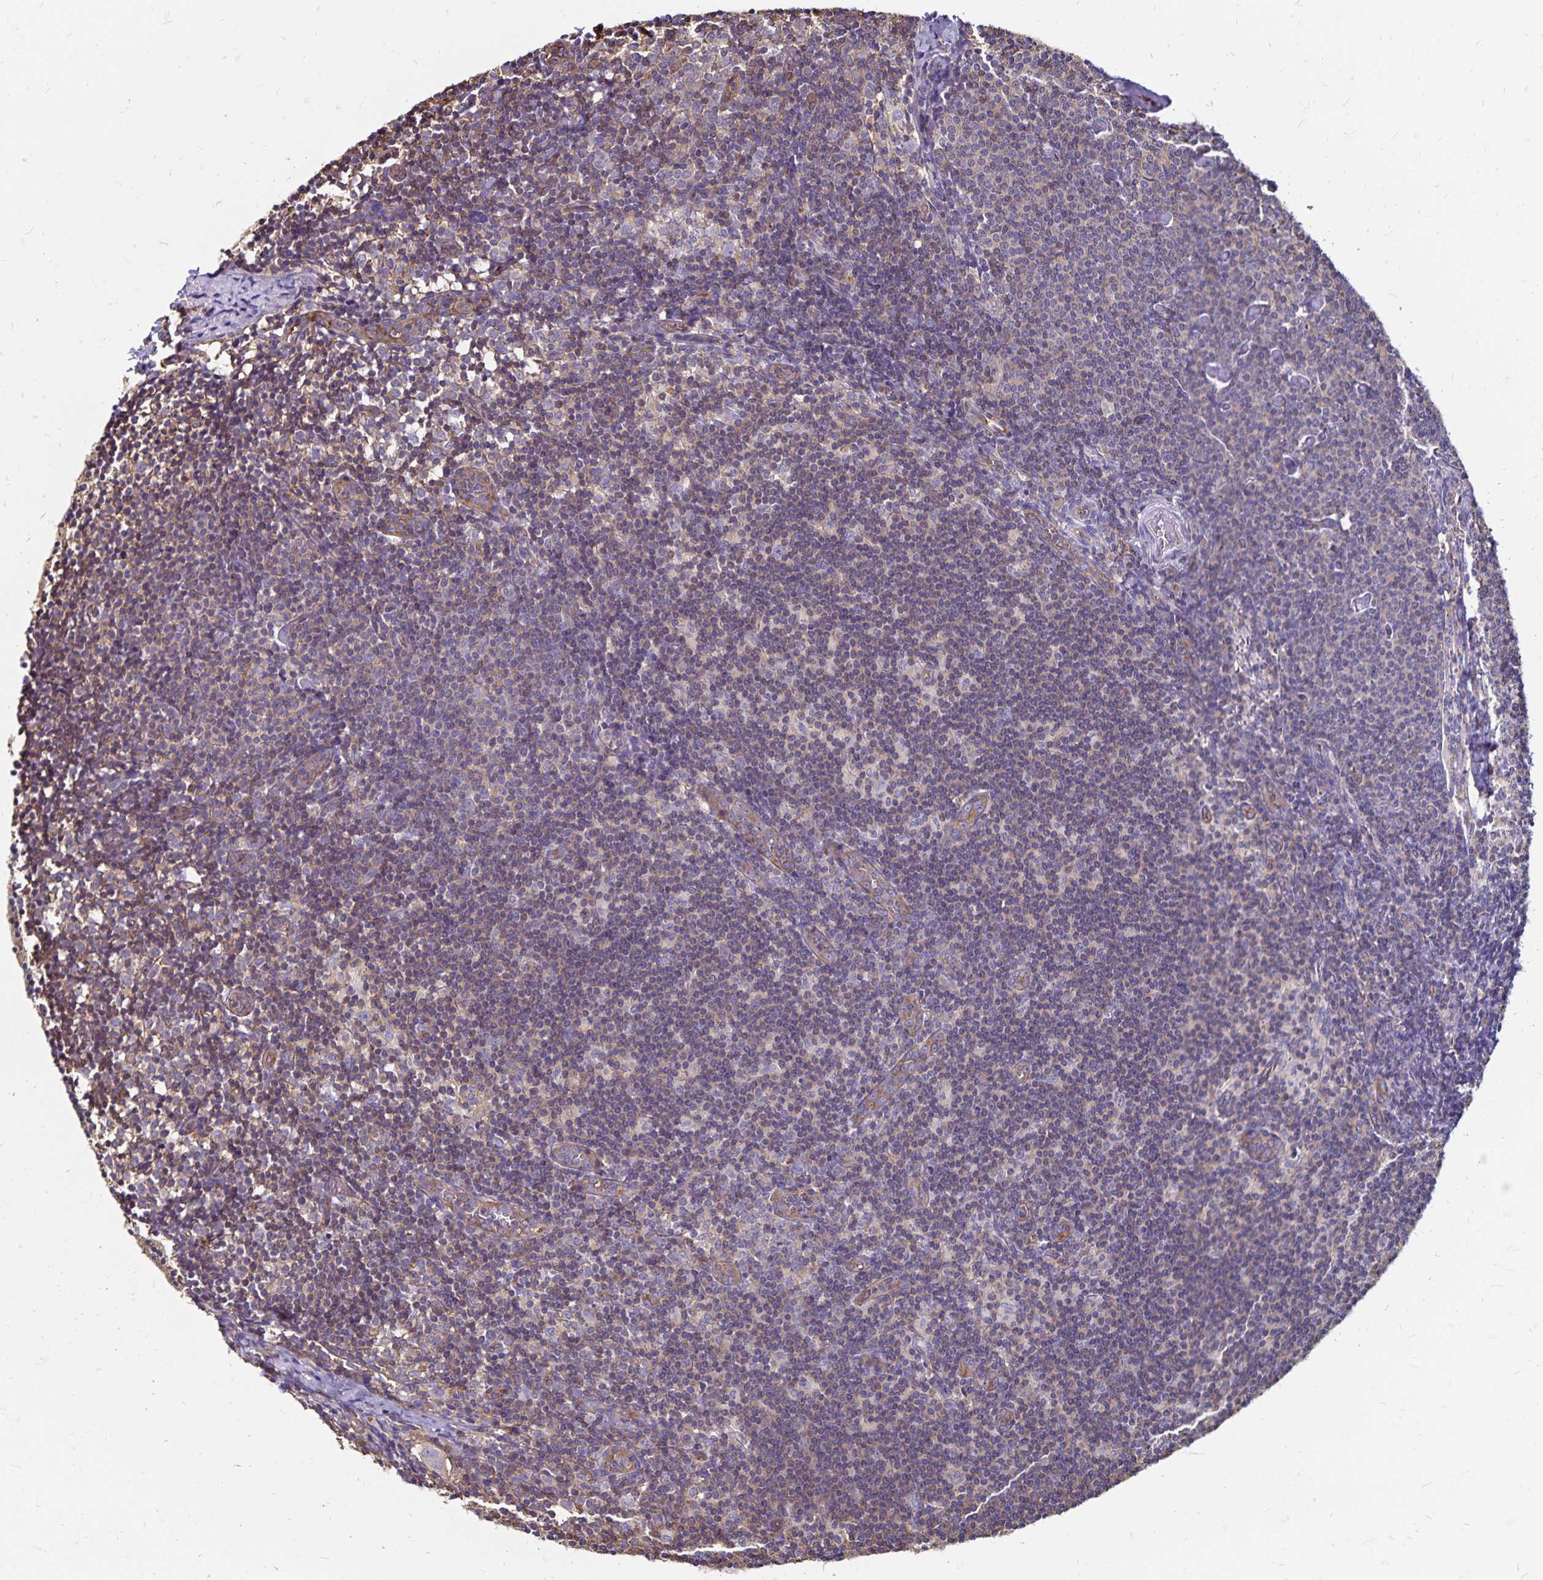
{"staining": {"intensity": "negative", "quantity": "none", "location": "none"}, "tissue": "lymph node", "cell_type": "Germinal center cells", "image_type": "normal", "snomed": [{"axis": "morphology", "description": "Normal tissue, NOS"}, {"axis": "topography", "description": "Lymph node"}], "caption": "Immunohistochemistry (IHC) image of benign lymph node stained for a protein (brown), which shows no positivity in germinal center cells.", "gene": "RPRML", "patient": {"sex": "female", "age": 41}}